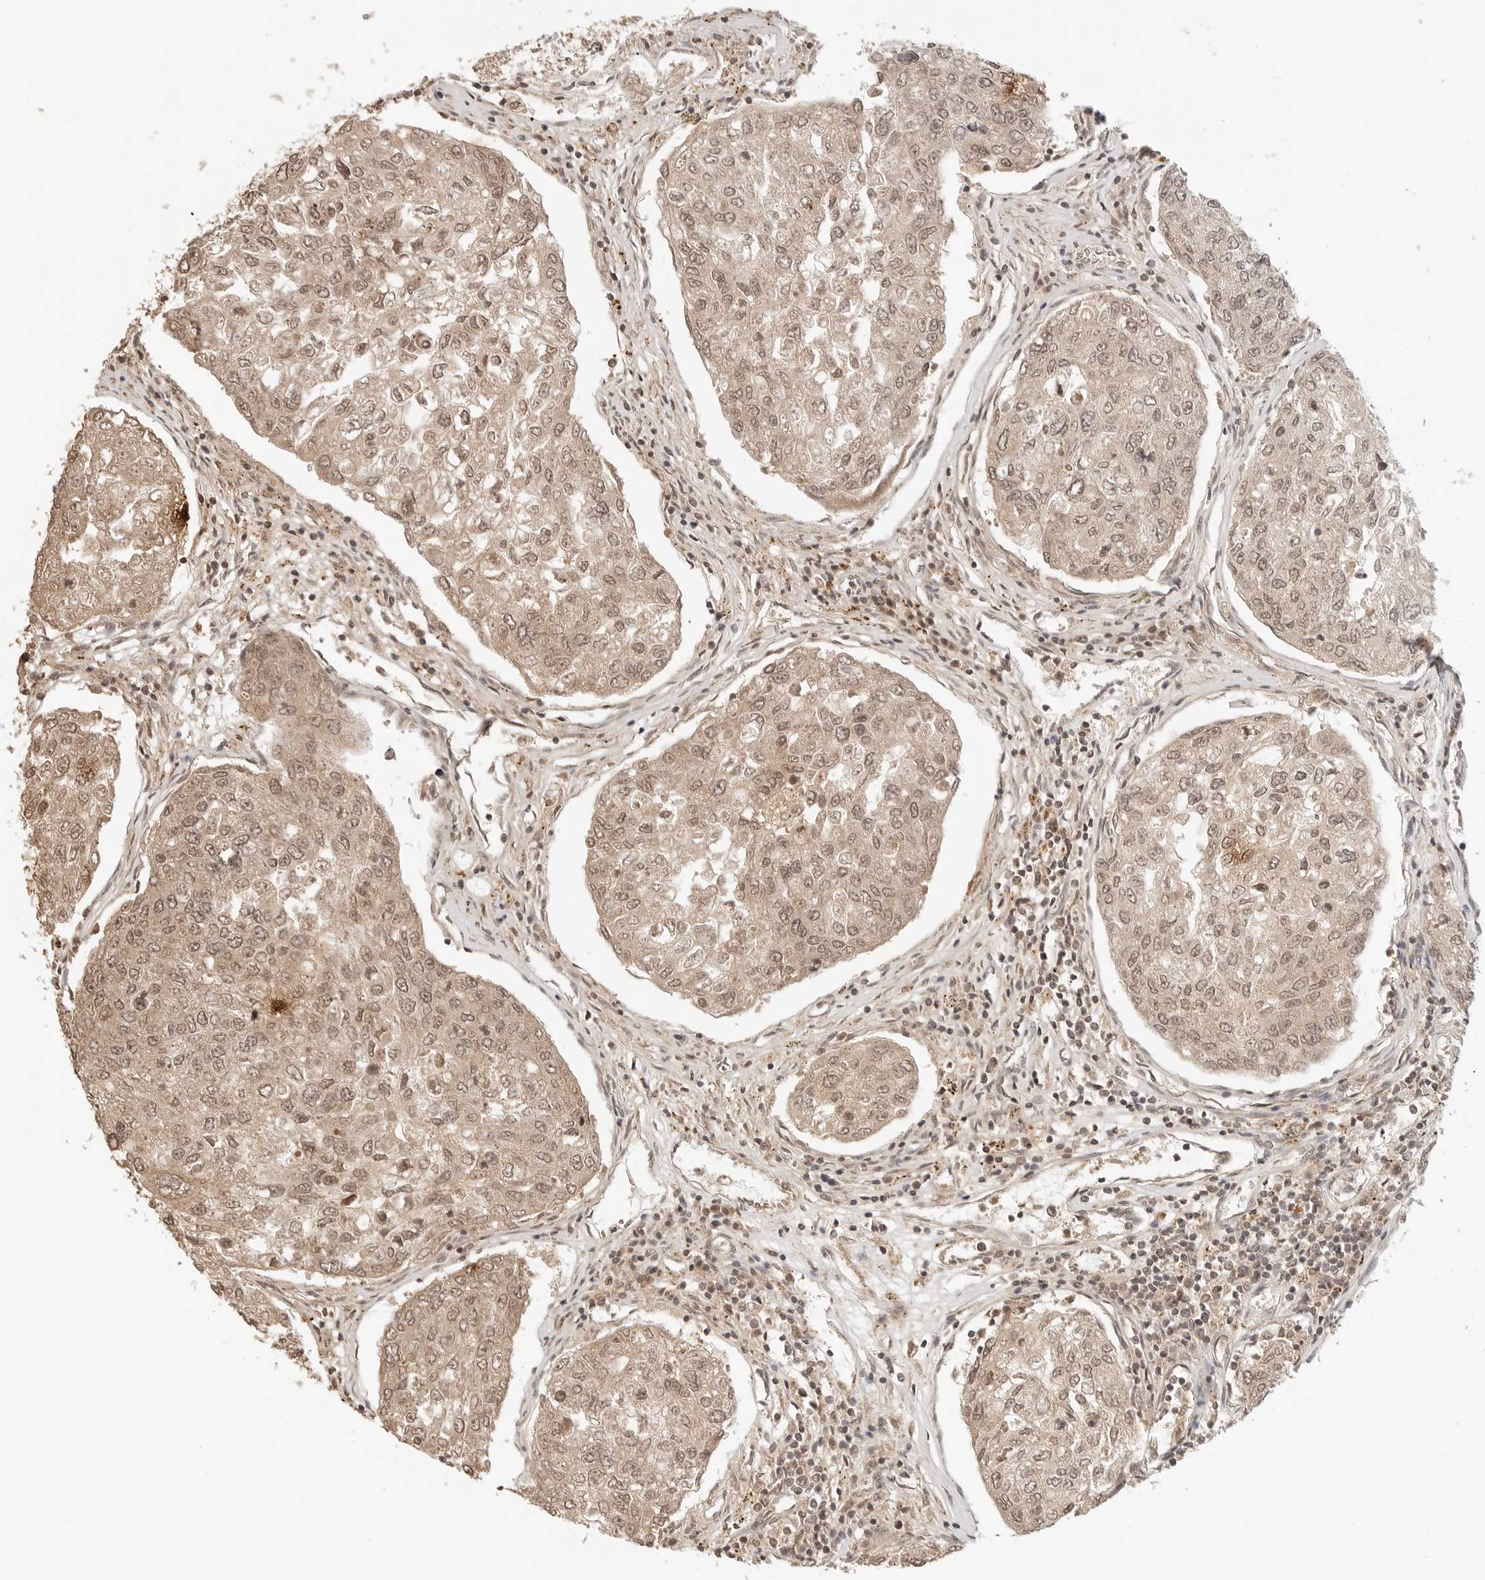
{"staining": {"intensity": "weak", "quantity": ">75%", "location": "cytoplasmic/membranous,nuclear"}, "tissue": "urothelial cancer", "cell_type": "Tumor cells", "image_type": "cancer", "snomed": [{"axis": "morphology", "description": "Urothelial carcinoma, High grade"}, {"axis": "topography", "description": "Lymph node"}, {"axis": "topography", "description": "Urinary bladder"}], "caption": "Brown immunohistochemical staining in human high-grade urothelial carcinoma shows weak cytoplasmic/membranous and nuclear positivity in approximately >75% of tumor cells. (Brightfield microscopy of DAB IHC at high magnification).", "gene": "GPR34", "patient": {"sex": "male", "age": 51}}